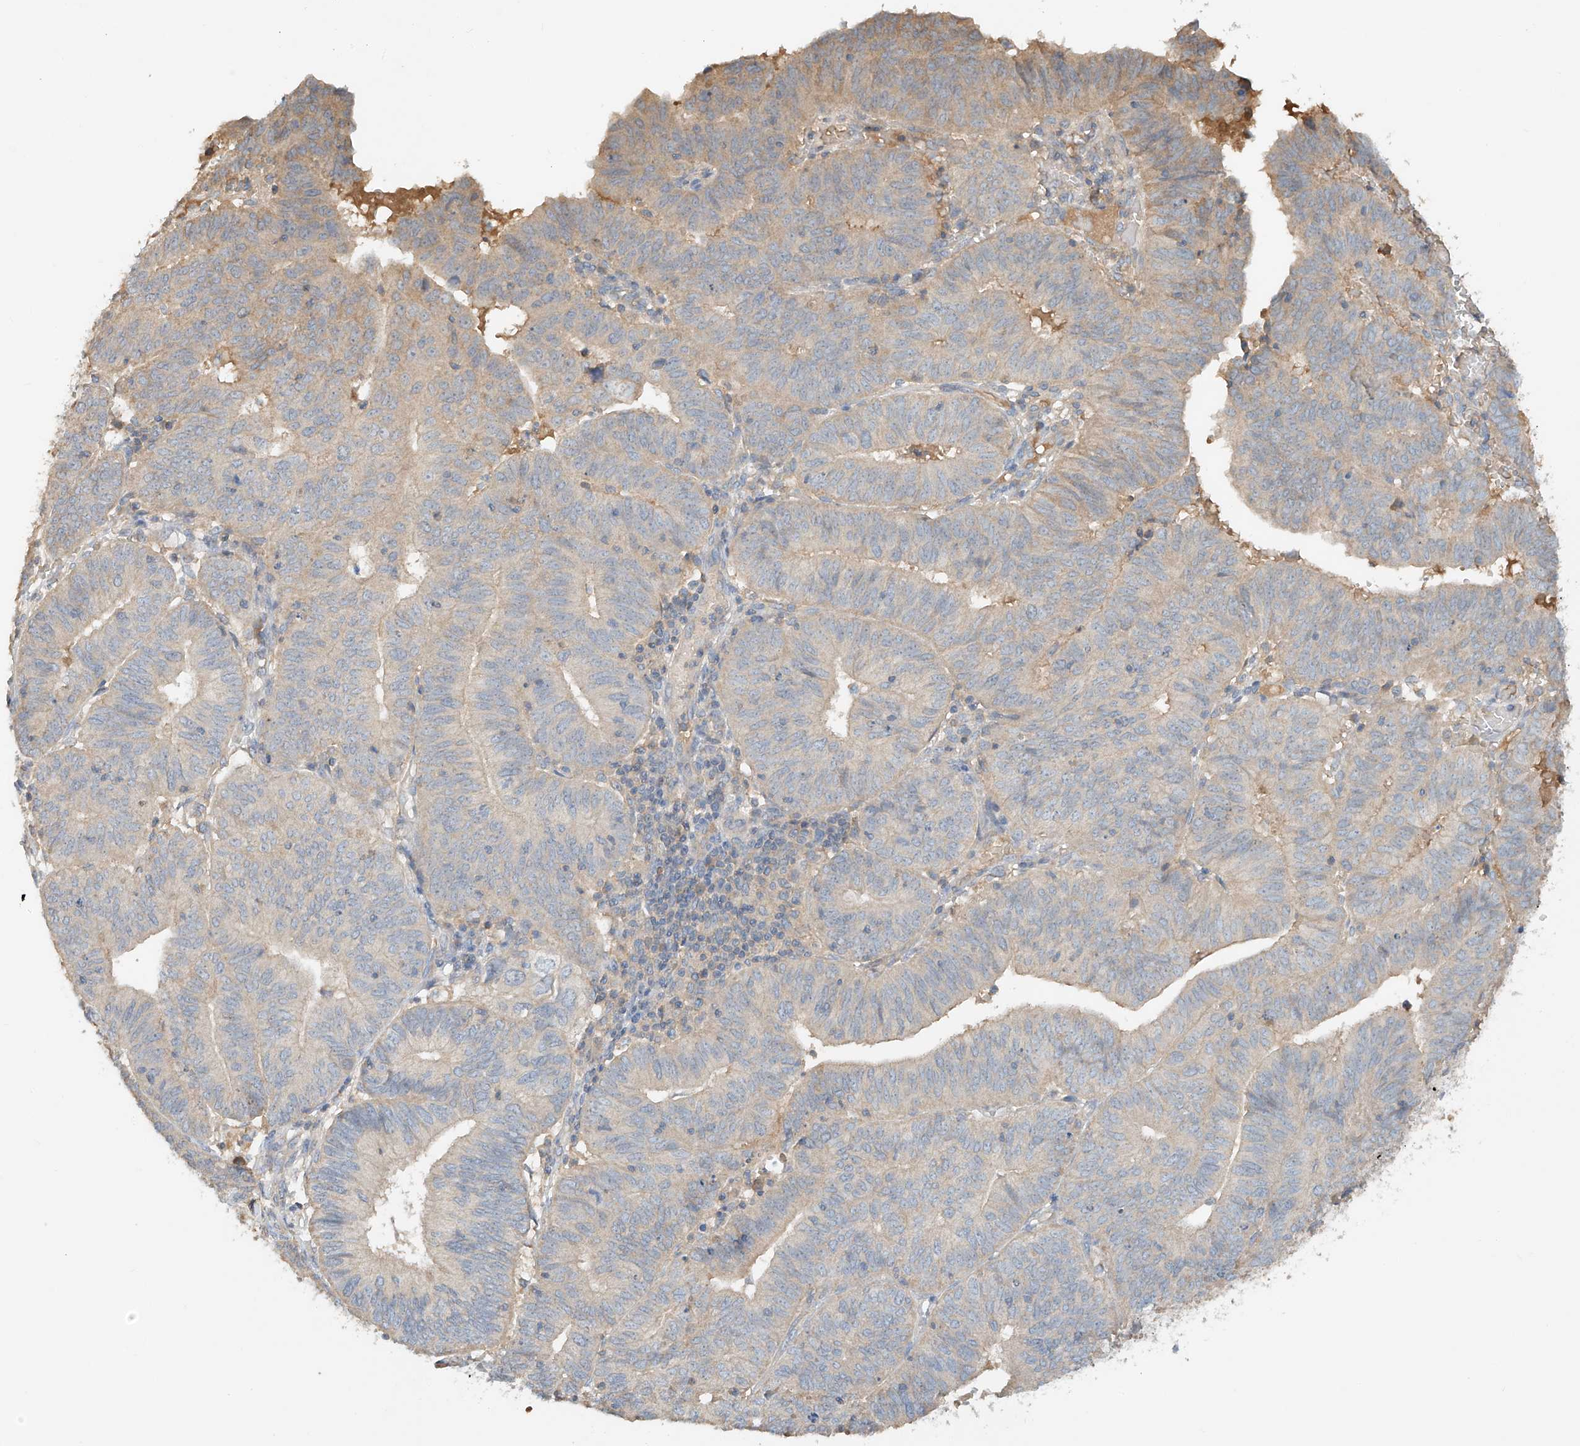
{"staining": {"intensity": "weak", "quantity": "<25%", "location": "cytoplasmic/membranous"}, "tissue": "endometrial cancer", "cell_type": "Tumor cells", "image_type": "cancer", "snomed": [{"axis": "morphology", "description": "Adenocarcinoma, NOS"}, {"axis": "topography", "description": "Uterus"}], "caption": "This is an IHC photomicrograph of endometrial cancer. There is no positivity in tumor cells.", "gene": "GNB1L", "patient": {"sex": "female", "age": 77}}